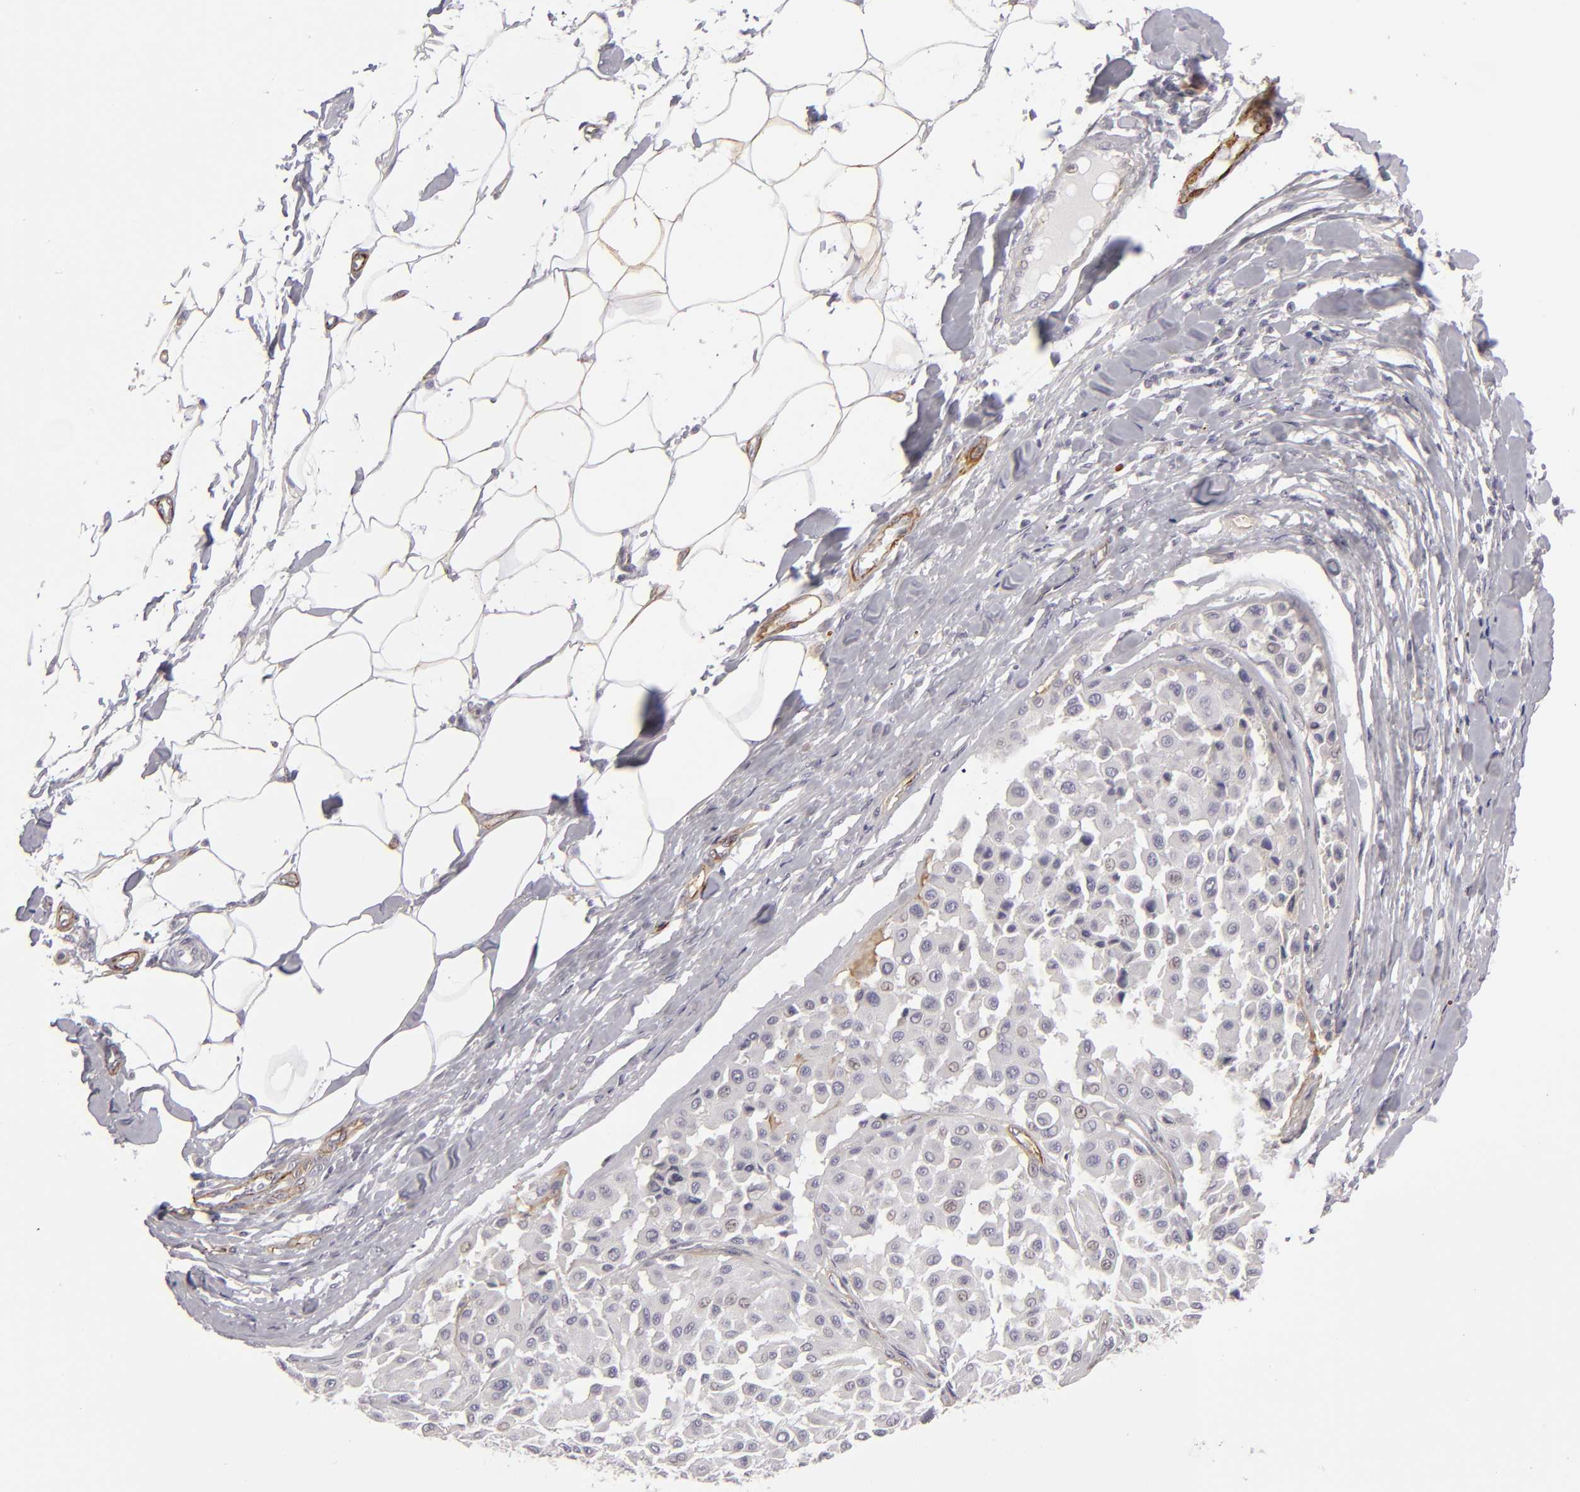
{"staining": {"intensity": "negative", "quantity": "none", "location": "none"}, "tissue": "melanoma", "cell_type": "Tumor cells", "image_type": "cancer", "snomed": [{"axis": "morphology", "description": "Malignant melanoma, Metastatic site"}, {"axis": "topography", "description": "Soft tissue"}], "caption": "Tumor cells are negative for brown protein staining in melanoma. Brightfield microscopy of immunohistochemistry (IHC) stained with DAB (3,3'-diaminobenzidine) (brown) and hematoxylin (blue), captured at high magnification.", "gene": "ZNF175", "patient": {"sex": "male", "age": 41}}